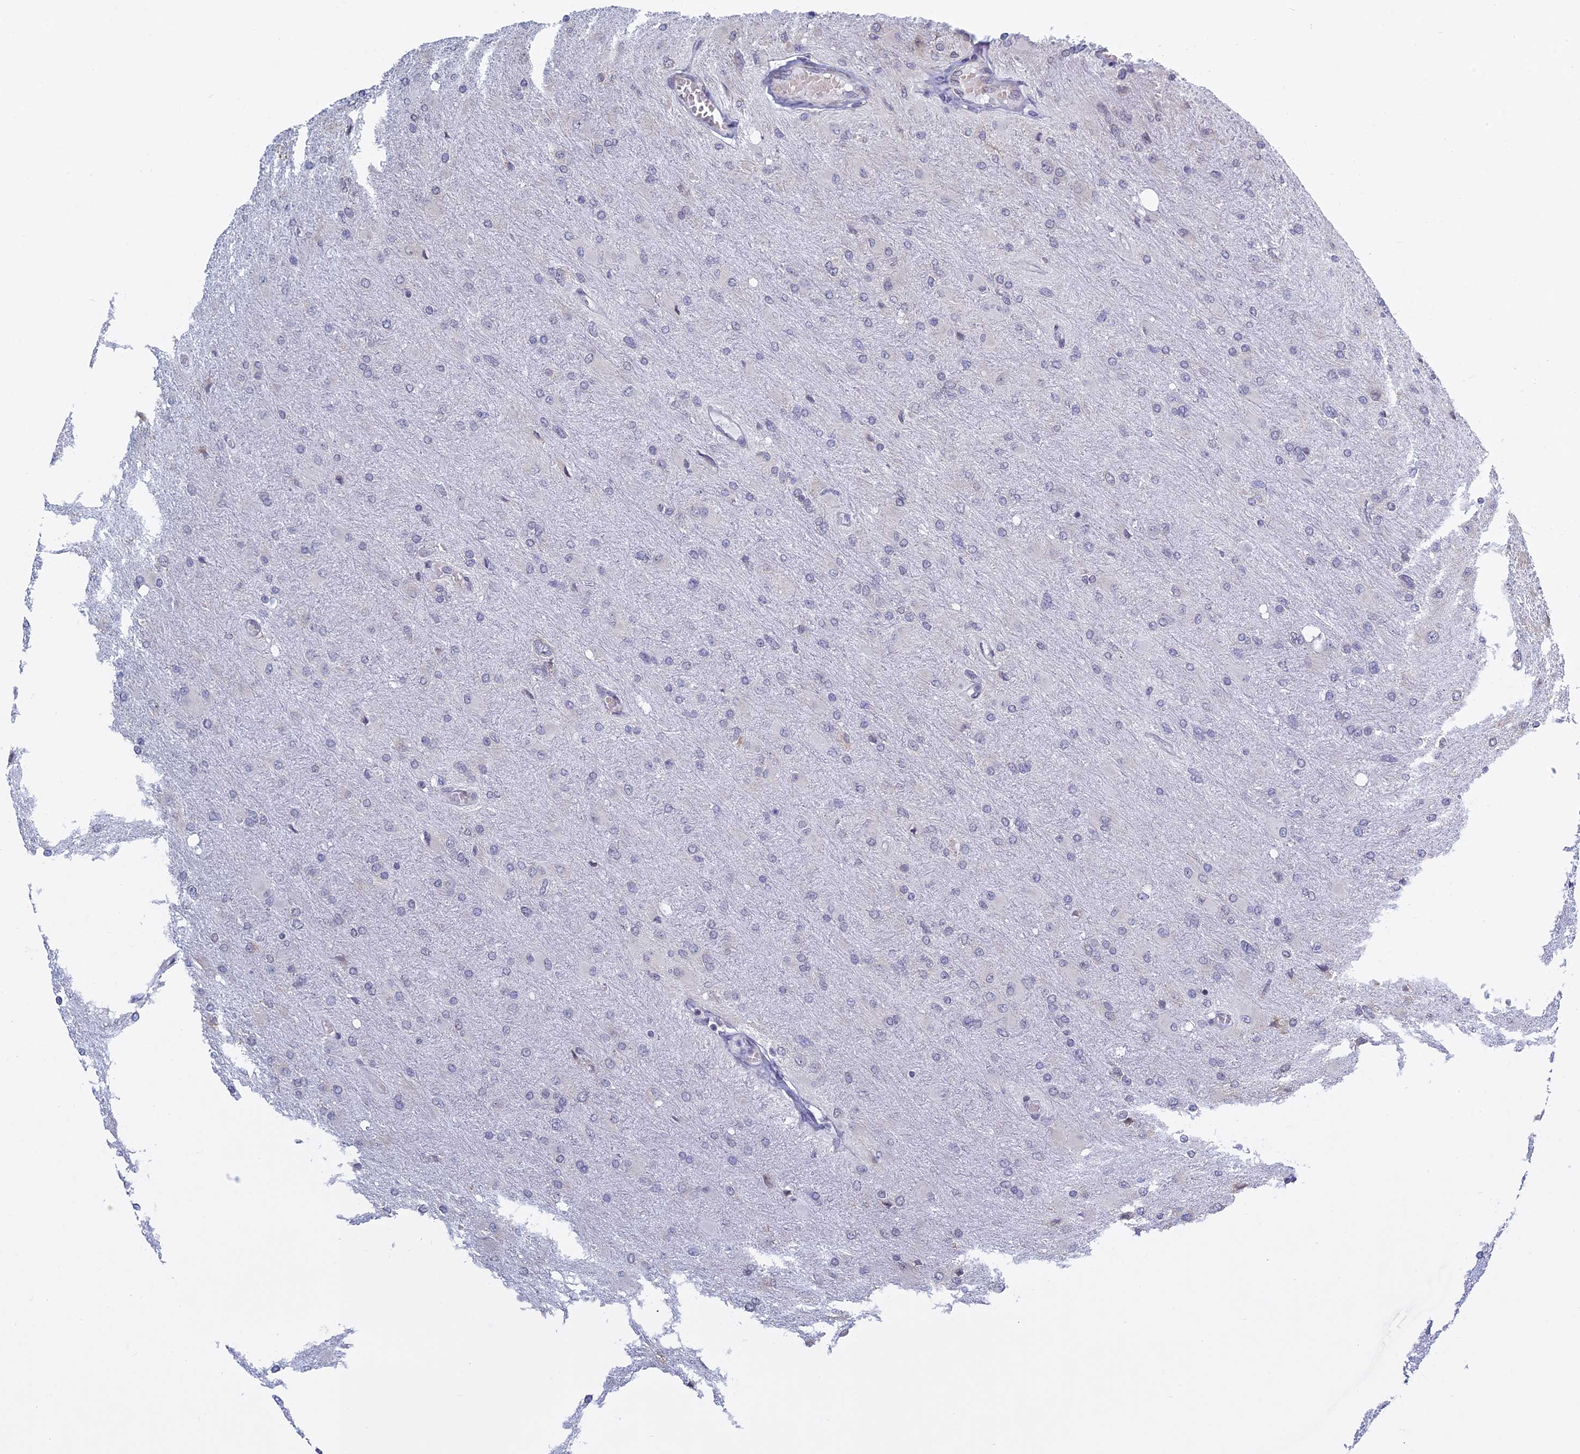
{"staining": {"intensity": "negative", "quantity": "none", "location": "none"}, "tissue": "glioma", "cell_type": "Tumor cells", "image_type": "cancer", "snomed": [{"axis": "morphology", "description": "Glioma, malignant, High grade"}, {"axis": "topography", "description": "Cerebral cortex"}], "caption": "Tumor cells are negative for protein expression in human glioma.", "gene": "RPS19BP1", "patient": {"sex": "female", "age": 36}}